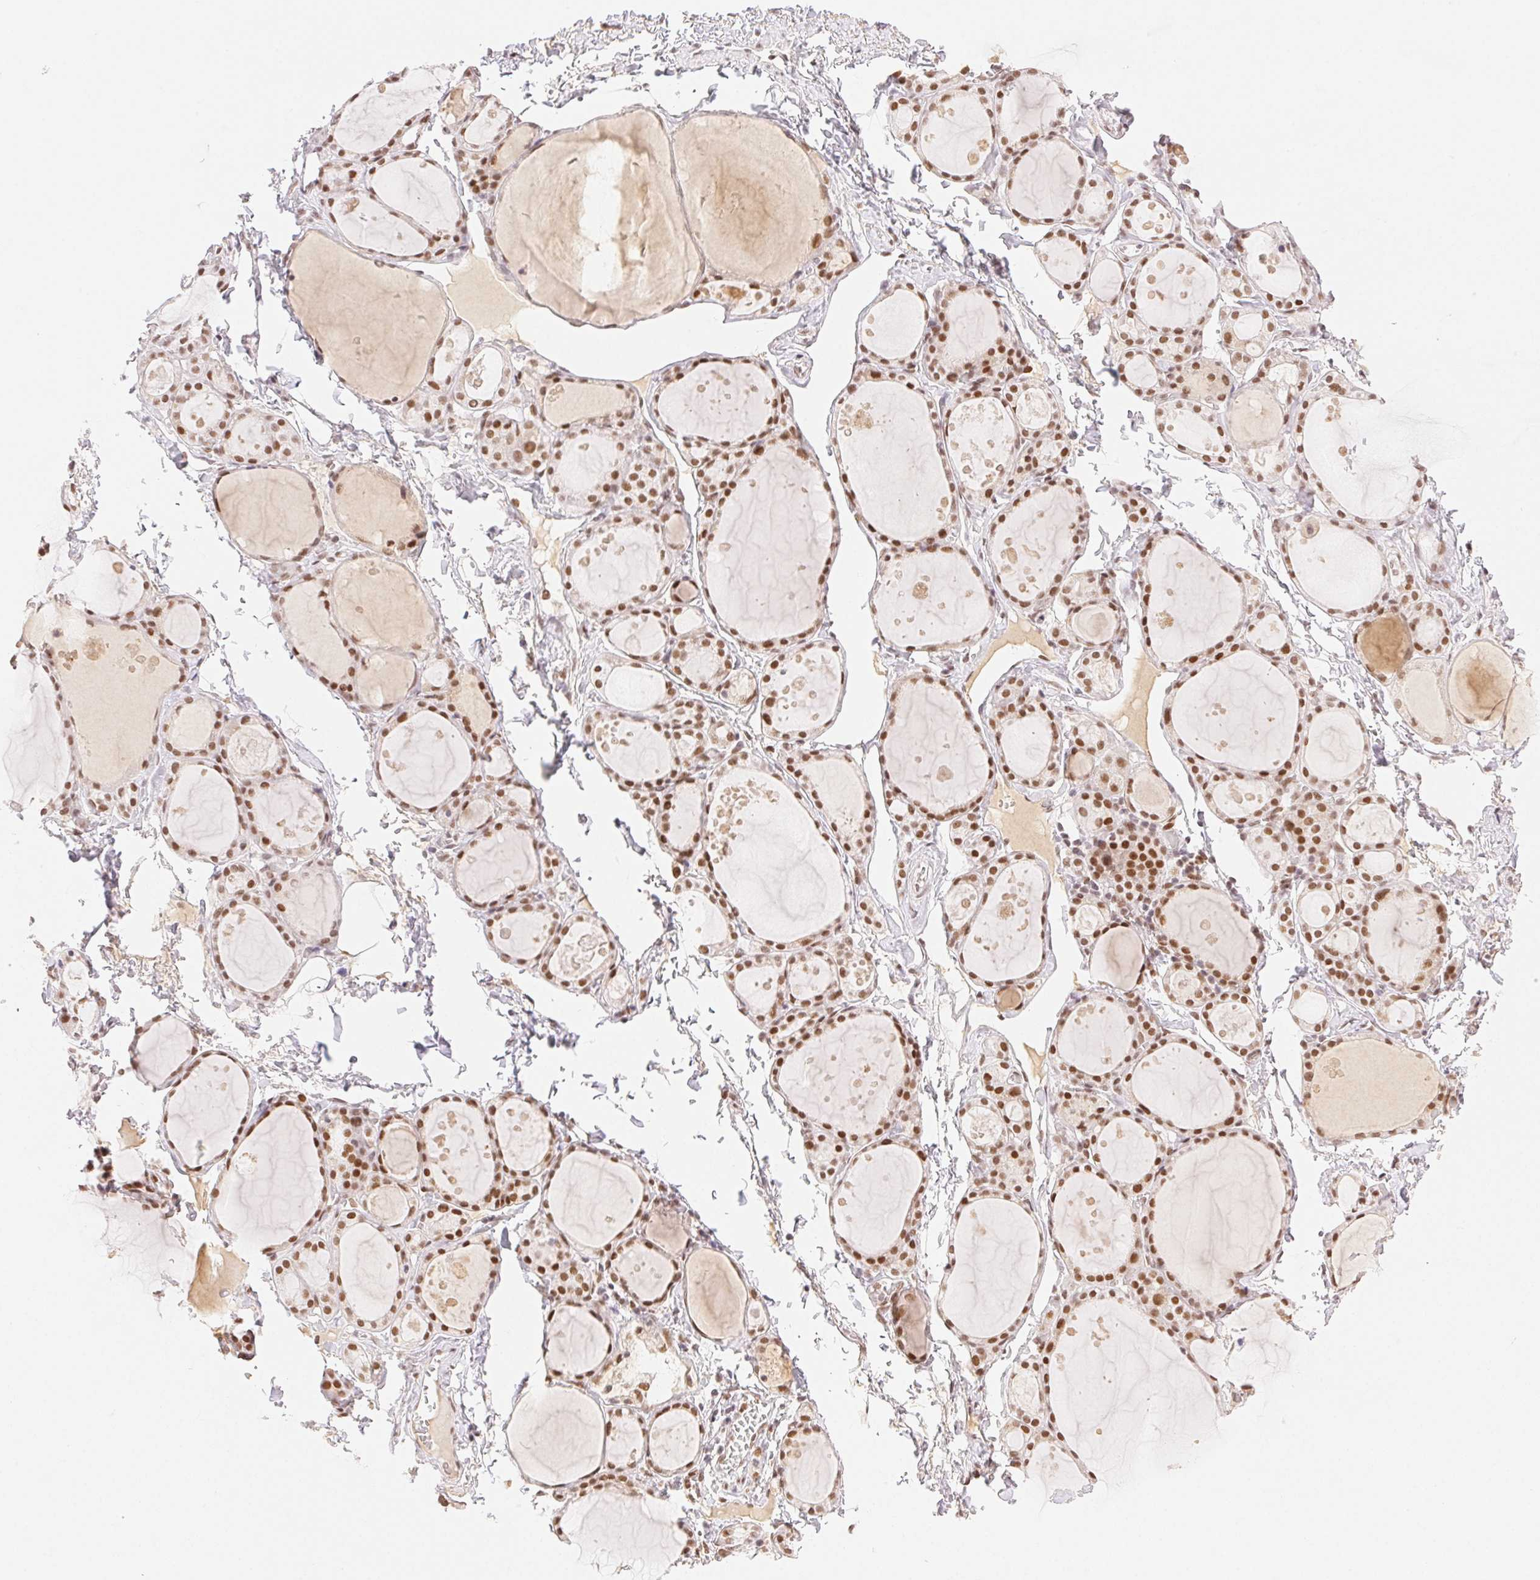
{"staining": {"intensity": "moderate", "quantity": ">75%", "location": "nuclear"}, "tissue": "thyroid gland", "cell_type": "Glandular cells", "image_type": "normal", "snomed": [{"axis": "morphology", "description": "Normal tissue, NOS"}, {"axis": "topography", "description": "Thyroid gland"}], "caption": "Immunohistochemical staining of benign human thyroid gland displays medium levels of moderate nuclear expression in about >75% of glandular cells. (IHC, brightfield microscopy, high magnification).", "gene": "H2AZ1", "patient": {"sex": "male", "age": 68}}